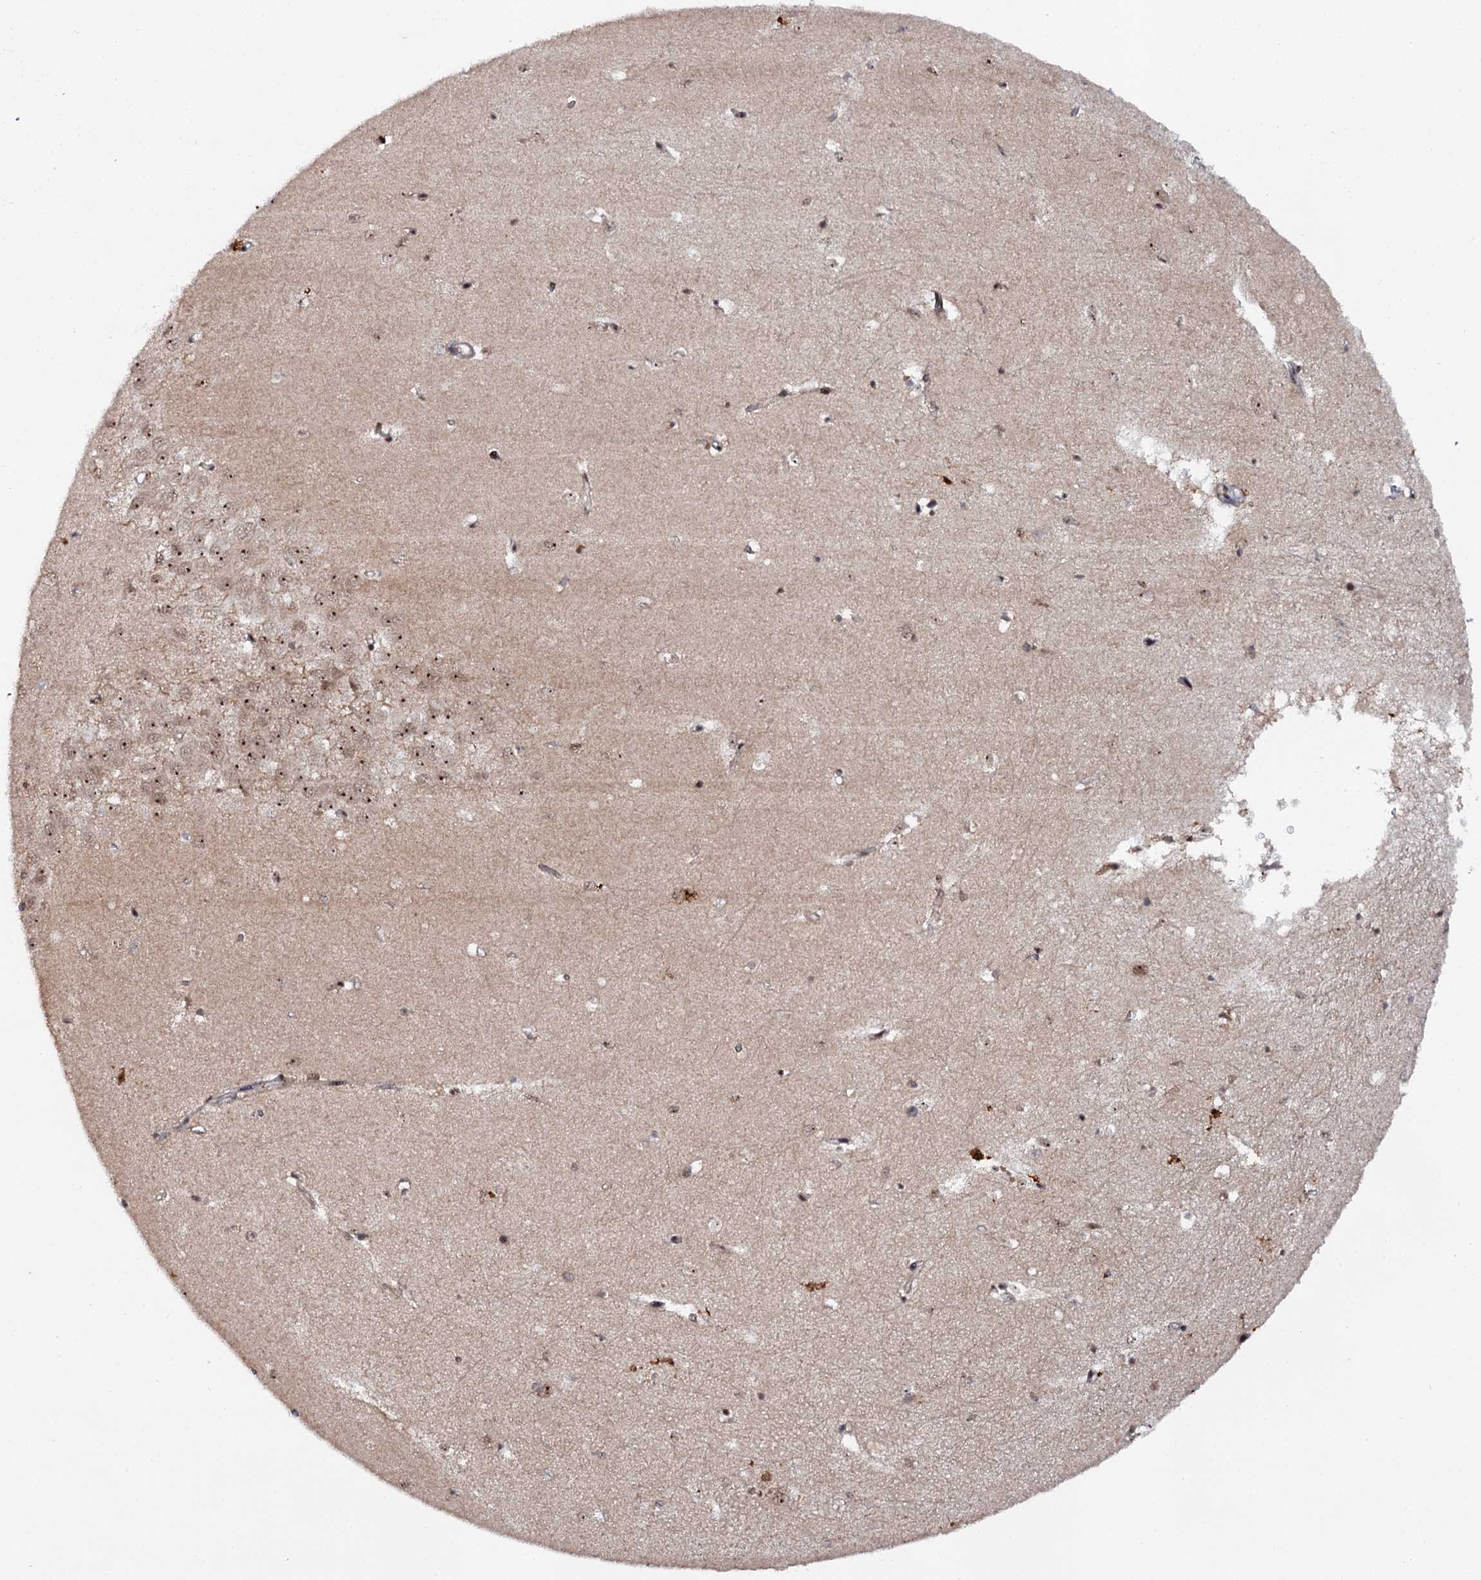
{"staining": {"intensity": "moderate", "quantity": "<25%", "location": "nuclear"}, "tissue": "hippocampus", "cell_type": "Glial cells", "image_type": "normal", "snomed": [{"axis": "morphology", "description": "Normal tissue, NOS"}, {"axis": "topography", "description": "Hippocampus"}], "caption": "Immunohistochemical staining of normal hippocampus displays low levels of moderate nuclear staining in approximately <25% of glial cells.", "gene": "BUD13", "patient": {"sex": "female", "age": 64}}